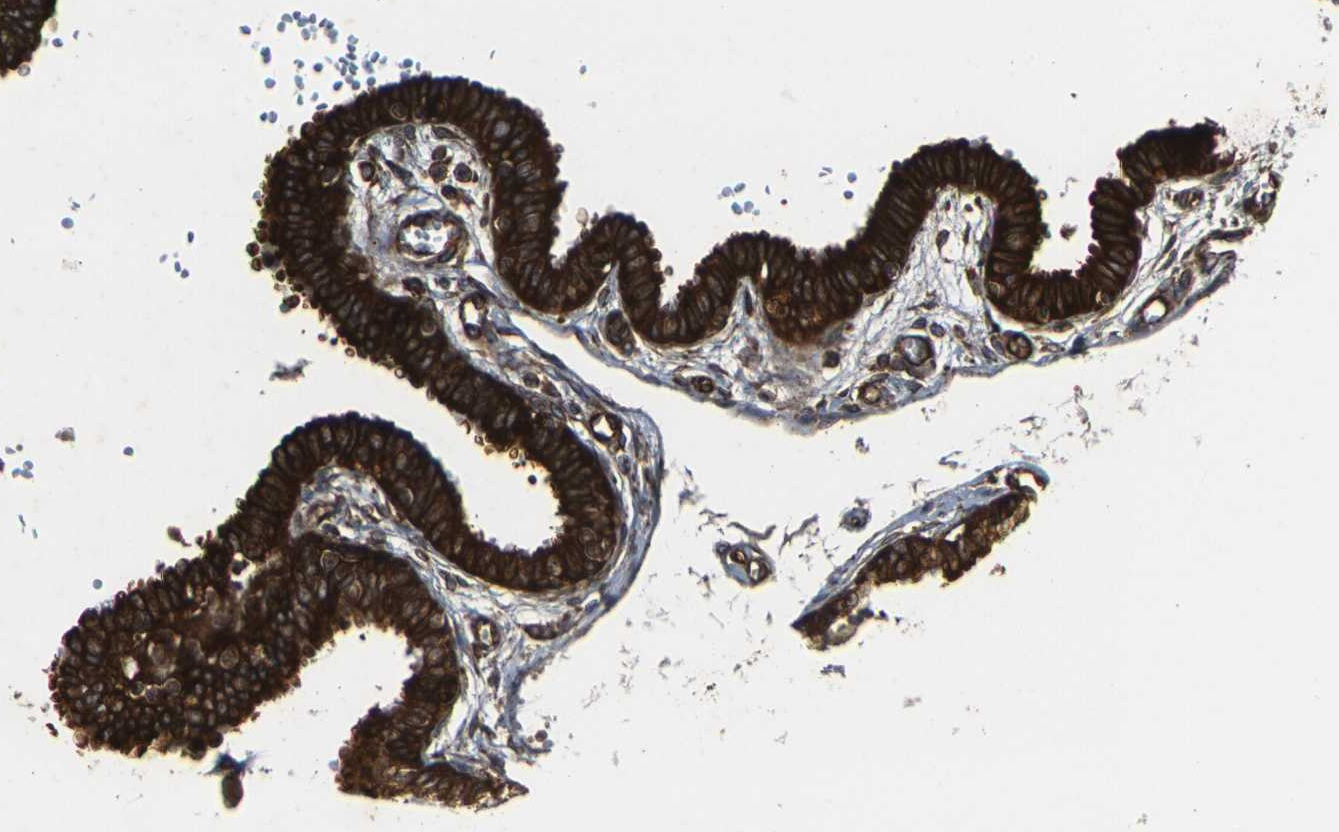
{"staining": {"intensity": "strong", "quantity": ">75%", "location": "cytoplasmic/membranous"}, "tissue": "fallopian tube", "cell_type": "Glandular cells", "image_type": "normal", "snomed": [{"axis": "morphology", "description": "Normal tissue, NOS"}, {"axis": "topography", "description": "Fallopian tube"}], "caption": "IHC histopathology image of benign fallopian tube stained for a protein (brown), which displays high levels of strong cytoplasmic/membranous positivity in approximately >75% of glandular cells.", "gene": "MARCHF2", "patient": {"sex": "female", "age": 32}}